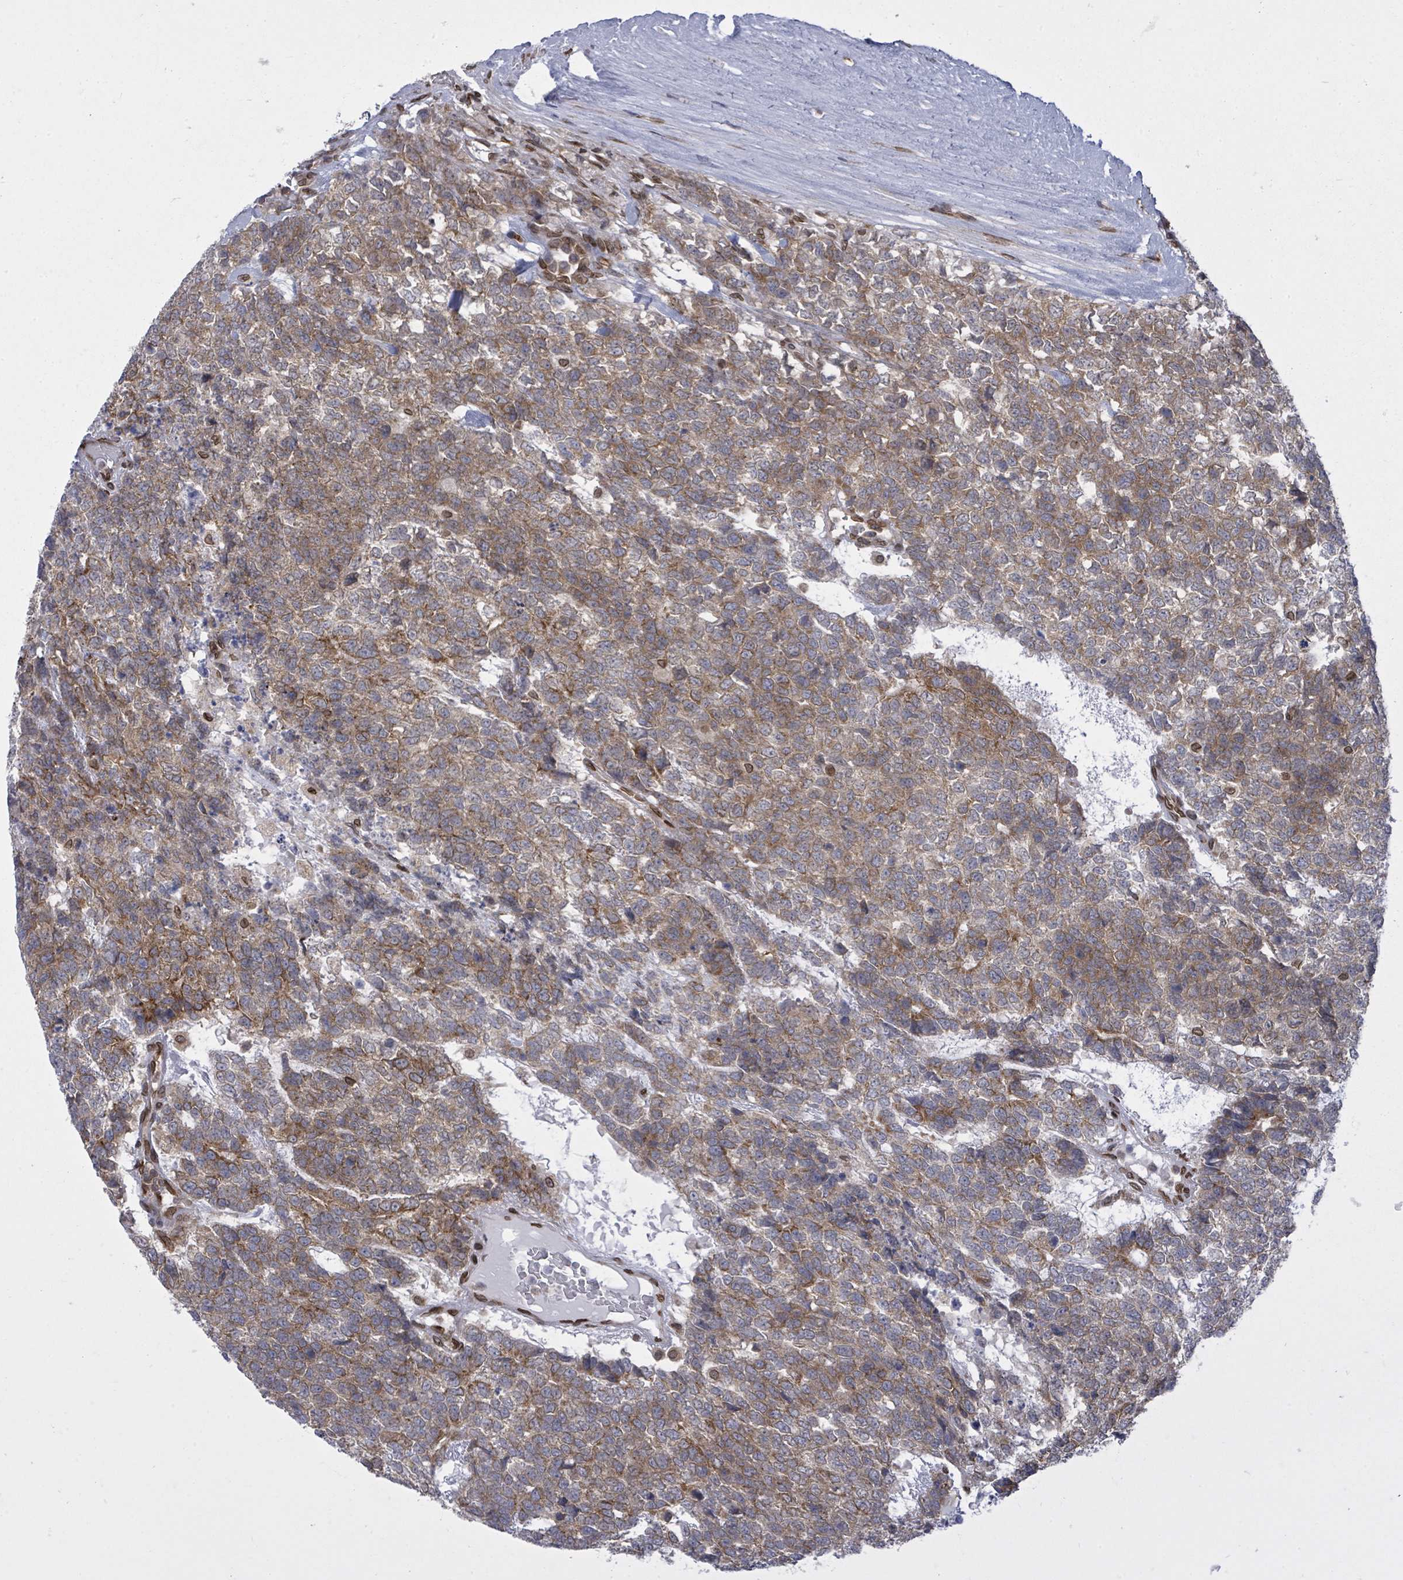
{"staining": {"intensity": "moderate", "quantity": ">75%", "location": "cytoplasmic/membranous"}, "tissue": "testis cancer", "cell_type": "Tumor cells", "image_type": "cancer", "snomed": [{"axis": "morphology", "description": "Carcinoma, Embryonal, NOS"}, {"axis": "topography", "description": "Testis"}], "caption": "Testis embryonal carcinoma stained with a protein marker demonstrates moderate staining in tumor cells.", "gene": "ARFGAP1", "patient": {"sex": "male", "age": 23}}